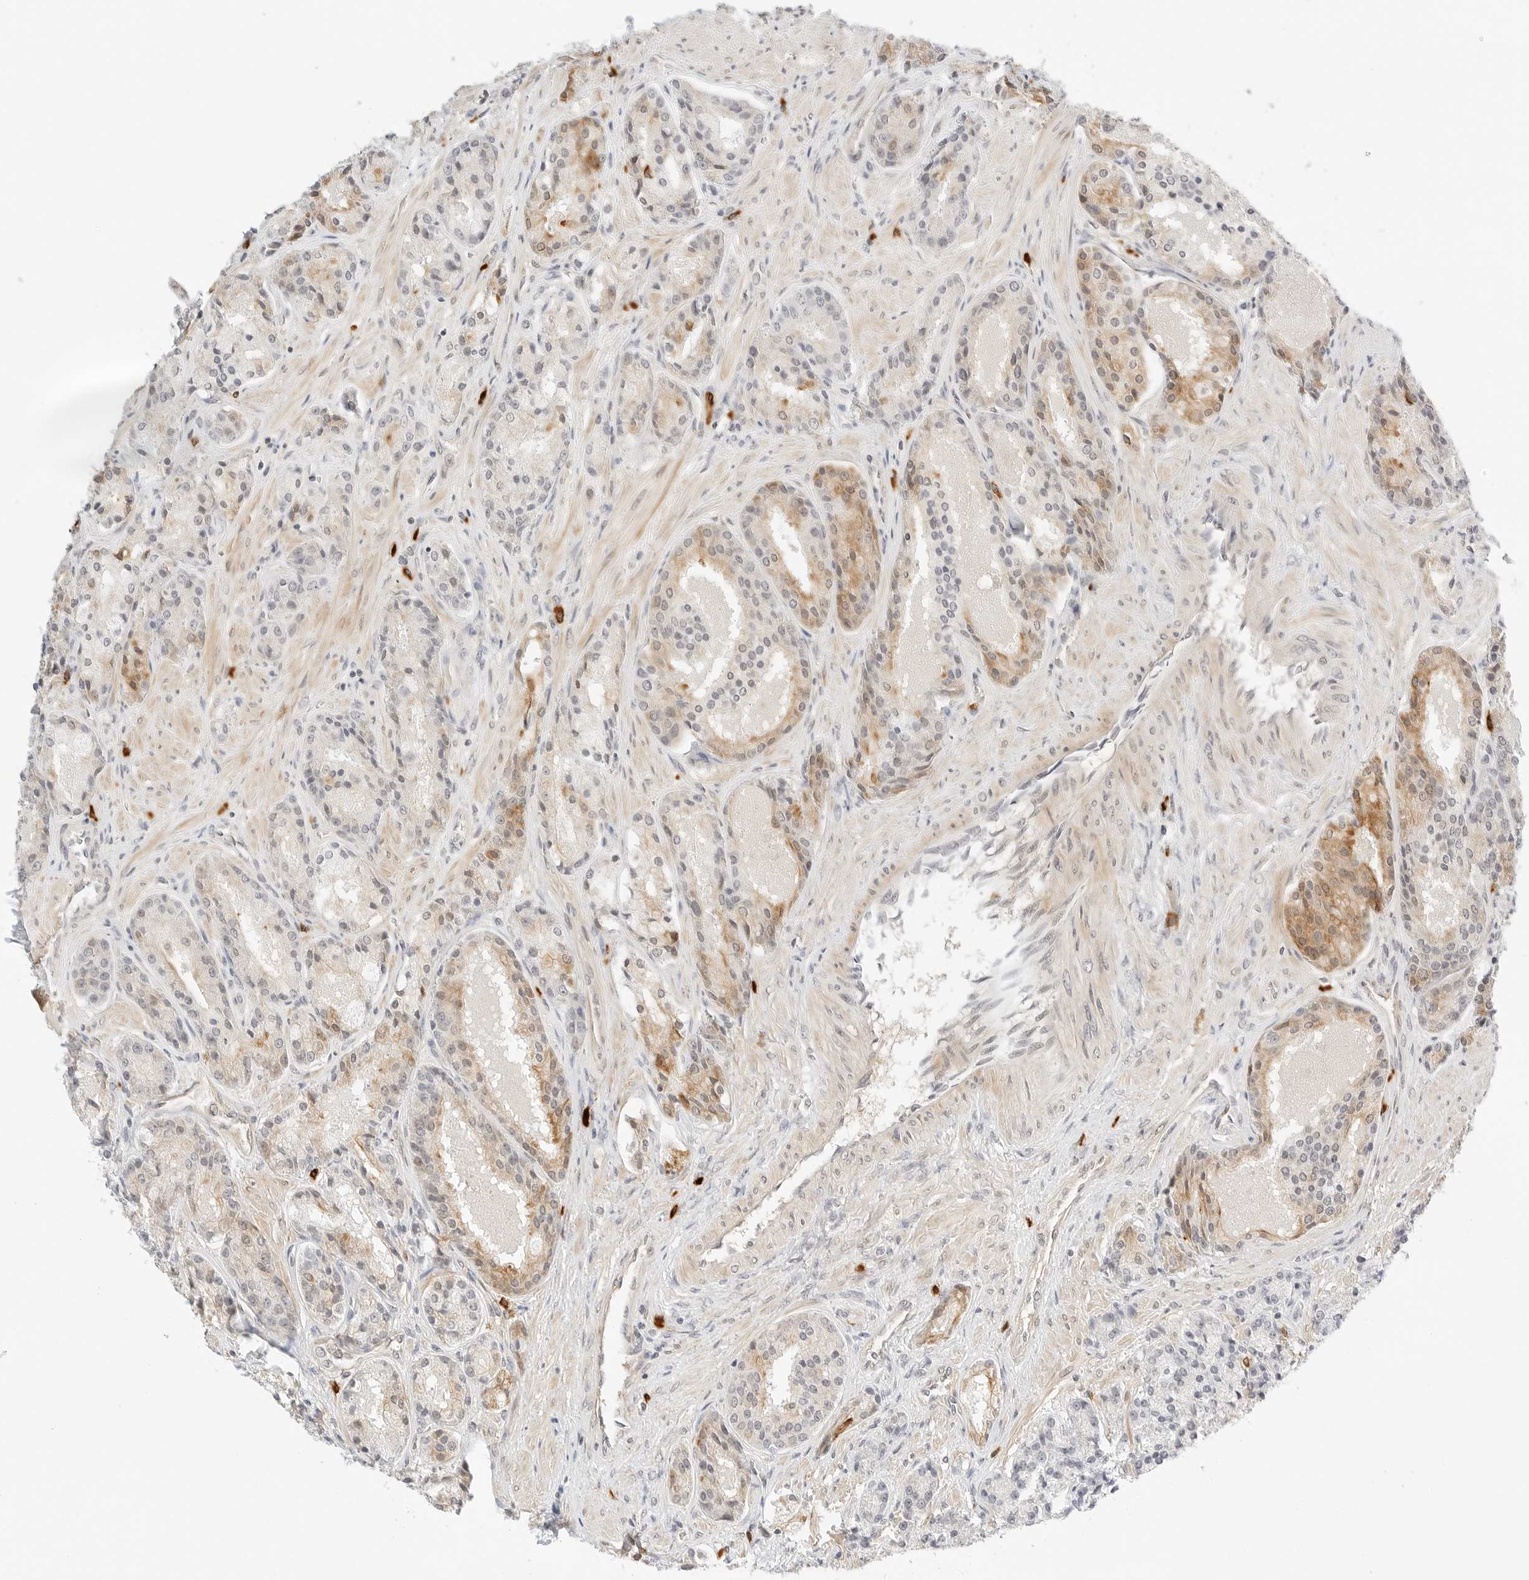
{"staining": {"intensity": "moderate", "quantity": "<25%", "location": "cytoplasmic/membranous"}, "tissue": "prostate cancer", "cell_type": "Tumor cells", "image_type": "cancer", "snomed": [{"axis": "morphology", "description": "Adenocarcinoma, High grade"}, {"axis": "topography", "description": "Prostate"}], "caption": "DAB (3,3'-diaminobenzidine) immunohistochemical staining of prostate cancer demonstrates moderate cytoplasmic/membranous protein staining in about <25% of tumor cells.", "gene": "TEKT2", "patient": {"sex": "male", "age": 60}}